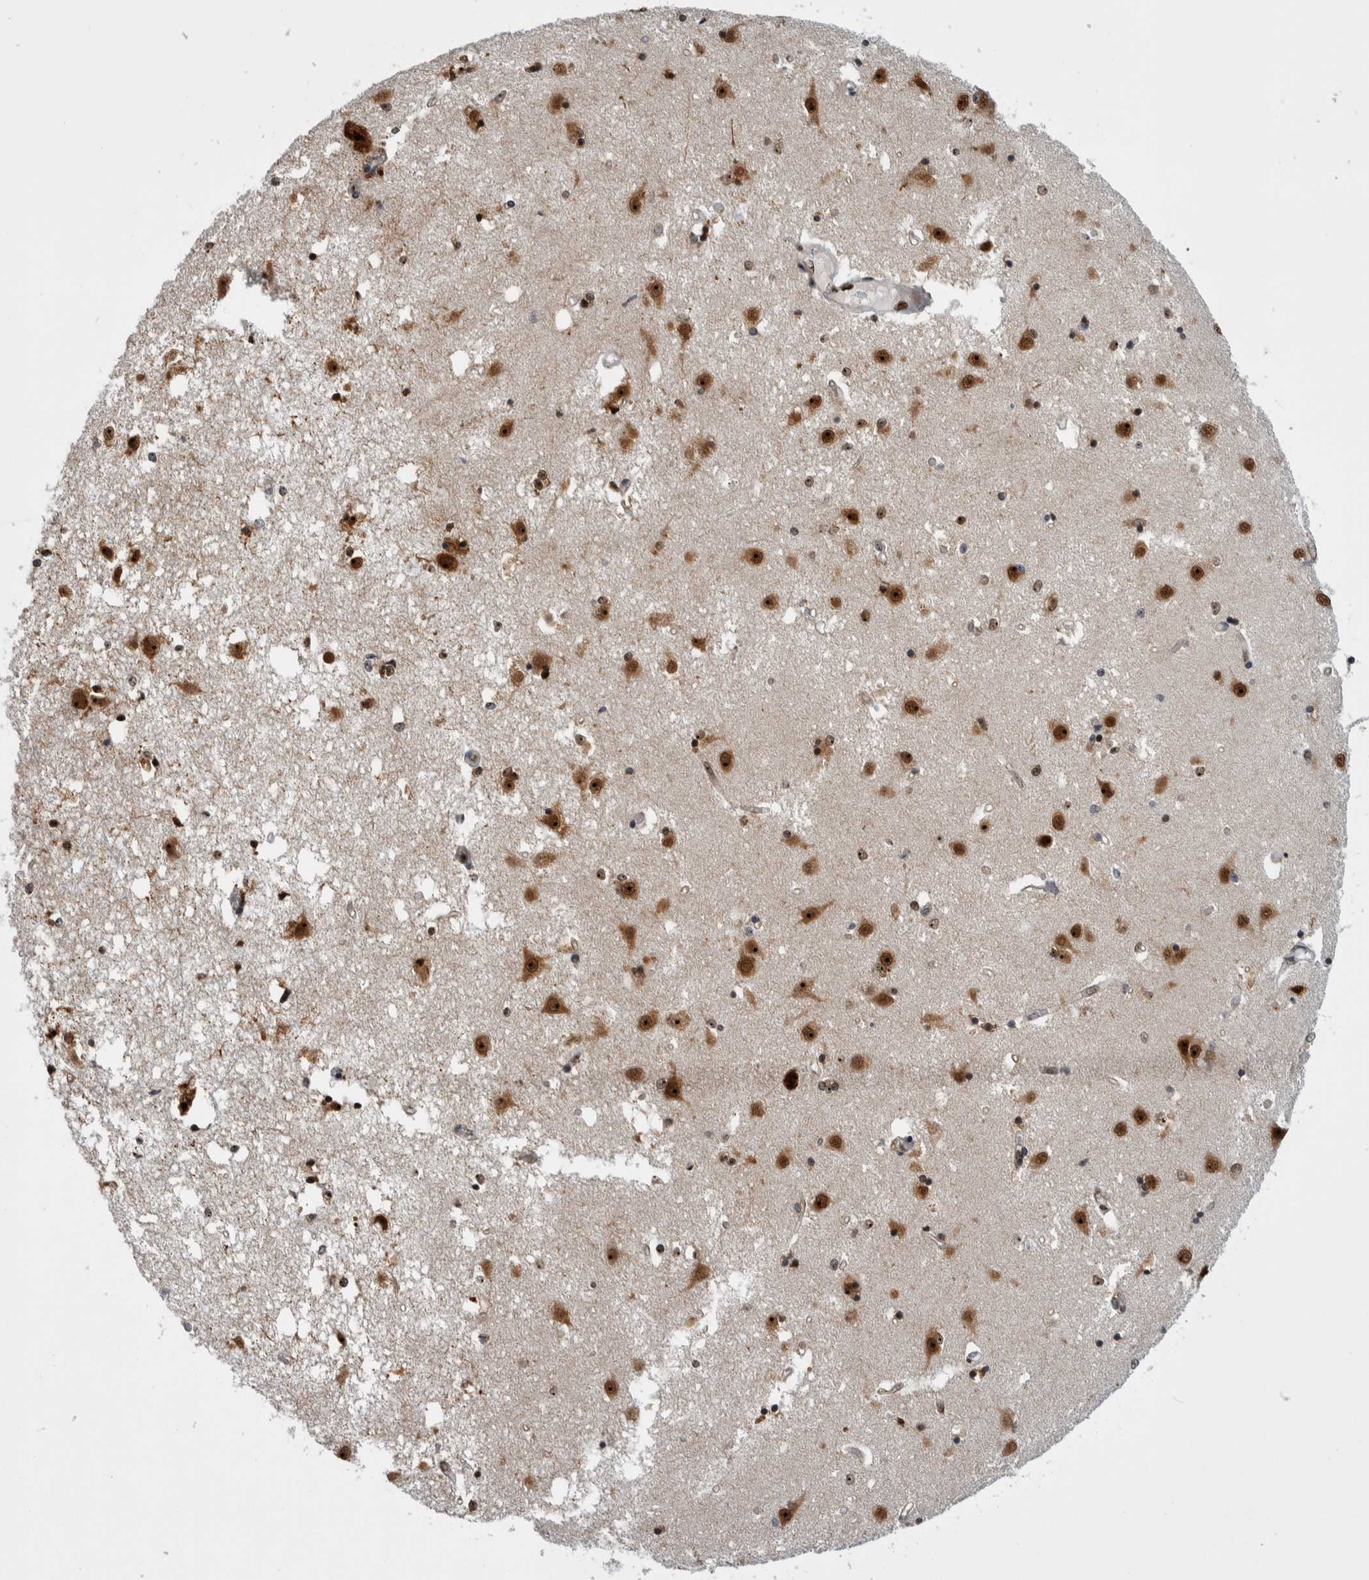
{"staining": {"intensity": "strong", "quantity": ">75%", "location": "nuclear"}, "tissue": "caudate", "cell_type": "Glial cells", "image_type": "normal", "snomed": [{"axis": "morphology", "description": "Normal tissue, NOS"}, {"axis": "topography", "description": "Lateral ventricle wall"}], "caption": "High-magnification brightfield microscopy of unremarkable caudate stained with DAB (brown) and counterstained with hematoxylin (blue). glial cells exhibit strong nuclear positivity is seen in approximately>75% of cells.", "gene": "NCL", "patient": {"sex": "male", "age": 45}}